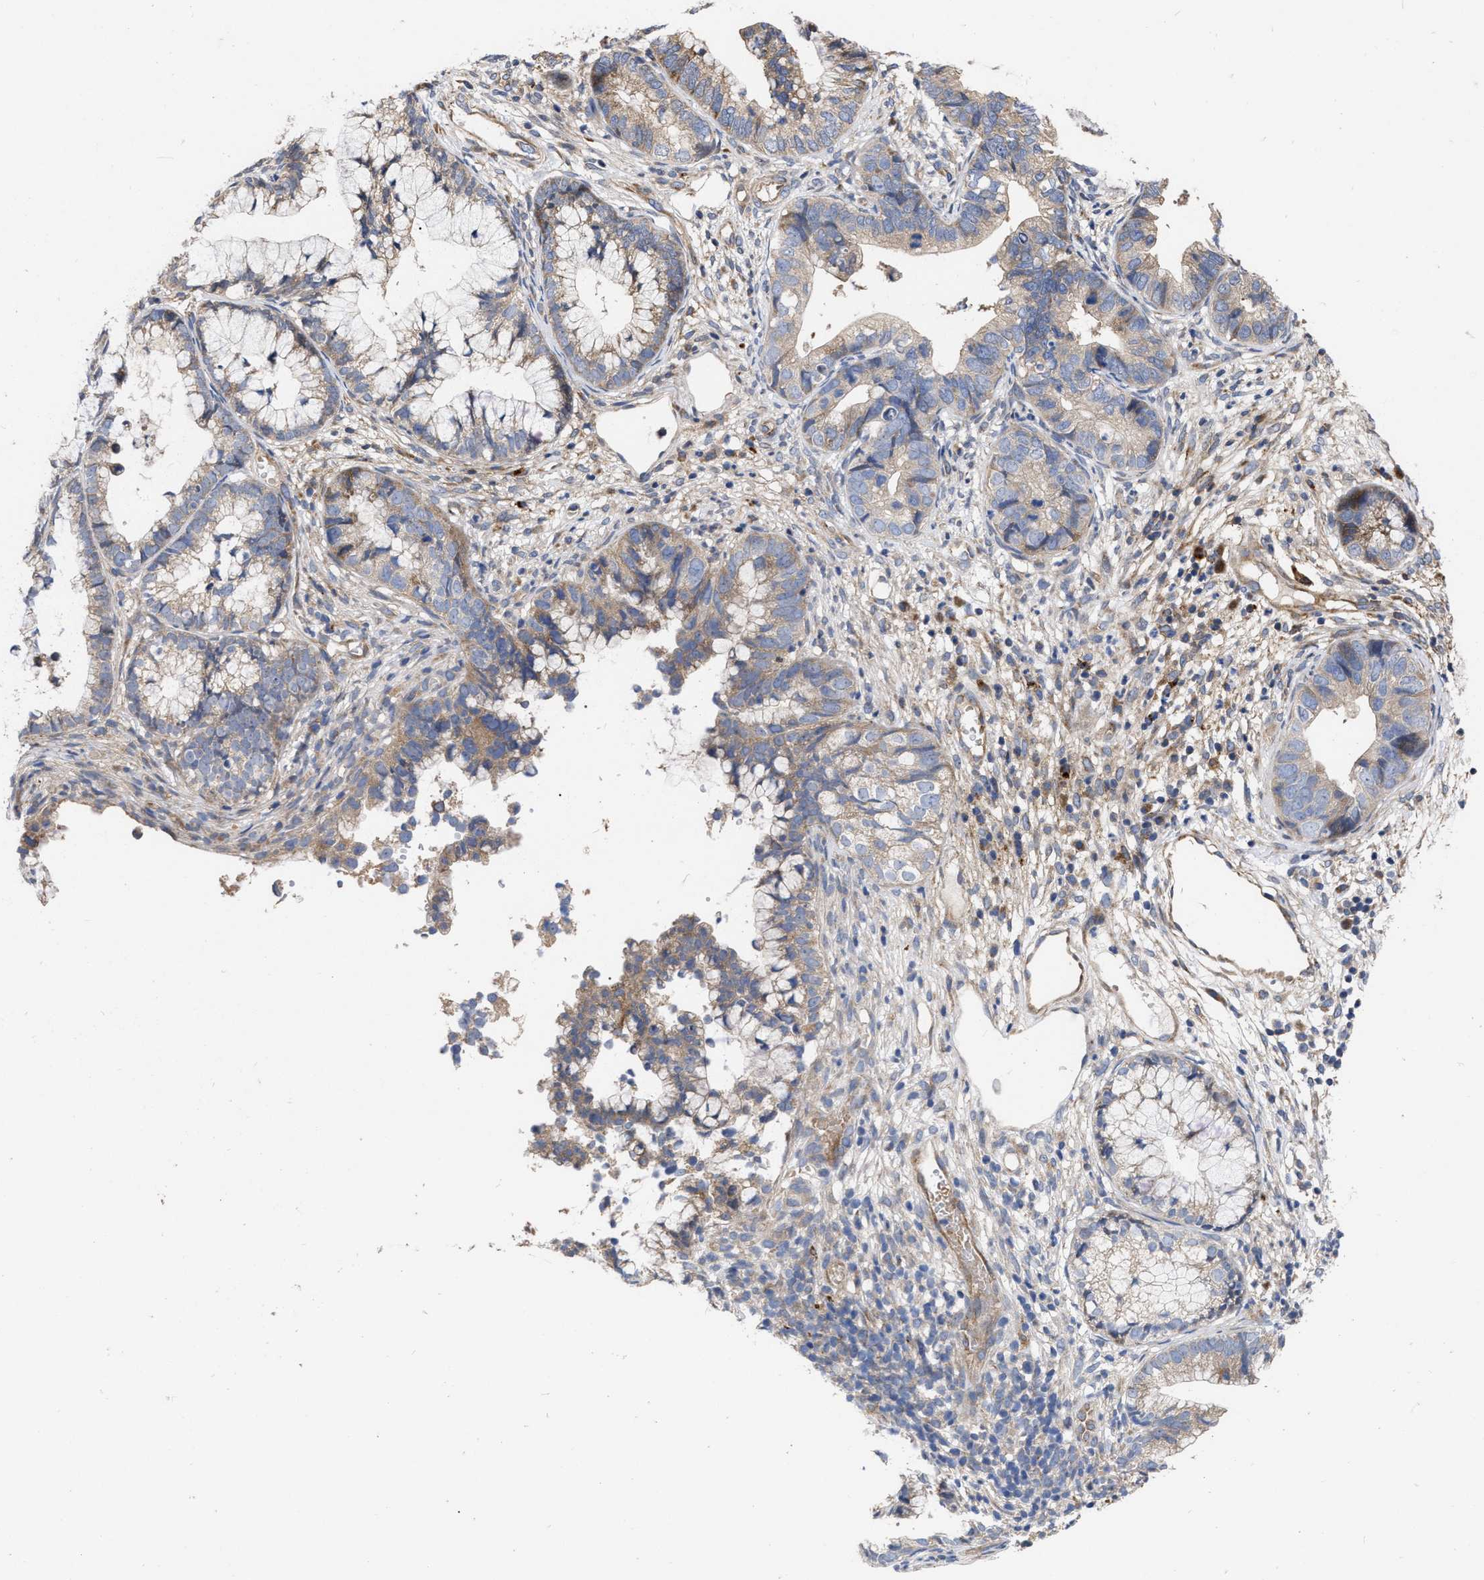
{"staining": {"intensity": "weak", "quantity": "25%-75%", "location": "cytoplasmic/membranous"}, "tissue": "cervical cancer", "cell_type": "Tumor cells", "image_type": "cancer", "snomed": [{"axis": "morphology", "description": "Adenocarcinoma, NOS"}, {"axis": "topography", "description": "Cervix"}], "caption": "Tumor cells demonstrate weak cytoplasmic/membranous positivity in approximately 25%-75% of cells in cervical adenocarcinoma.", "gene": "MLST8", "patient": {"sex": "female", "age": 44}}